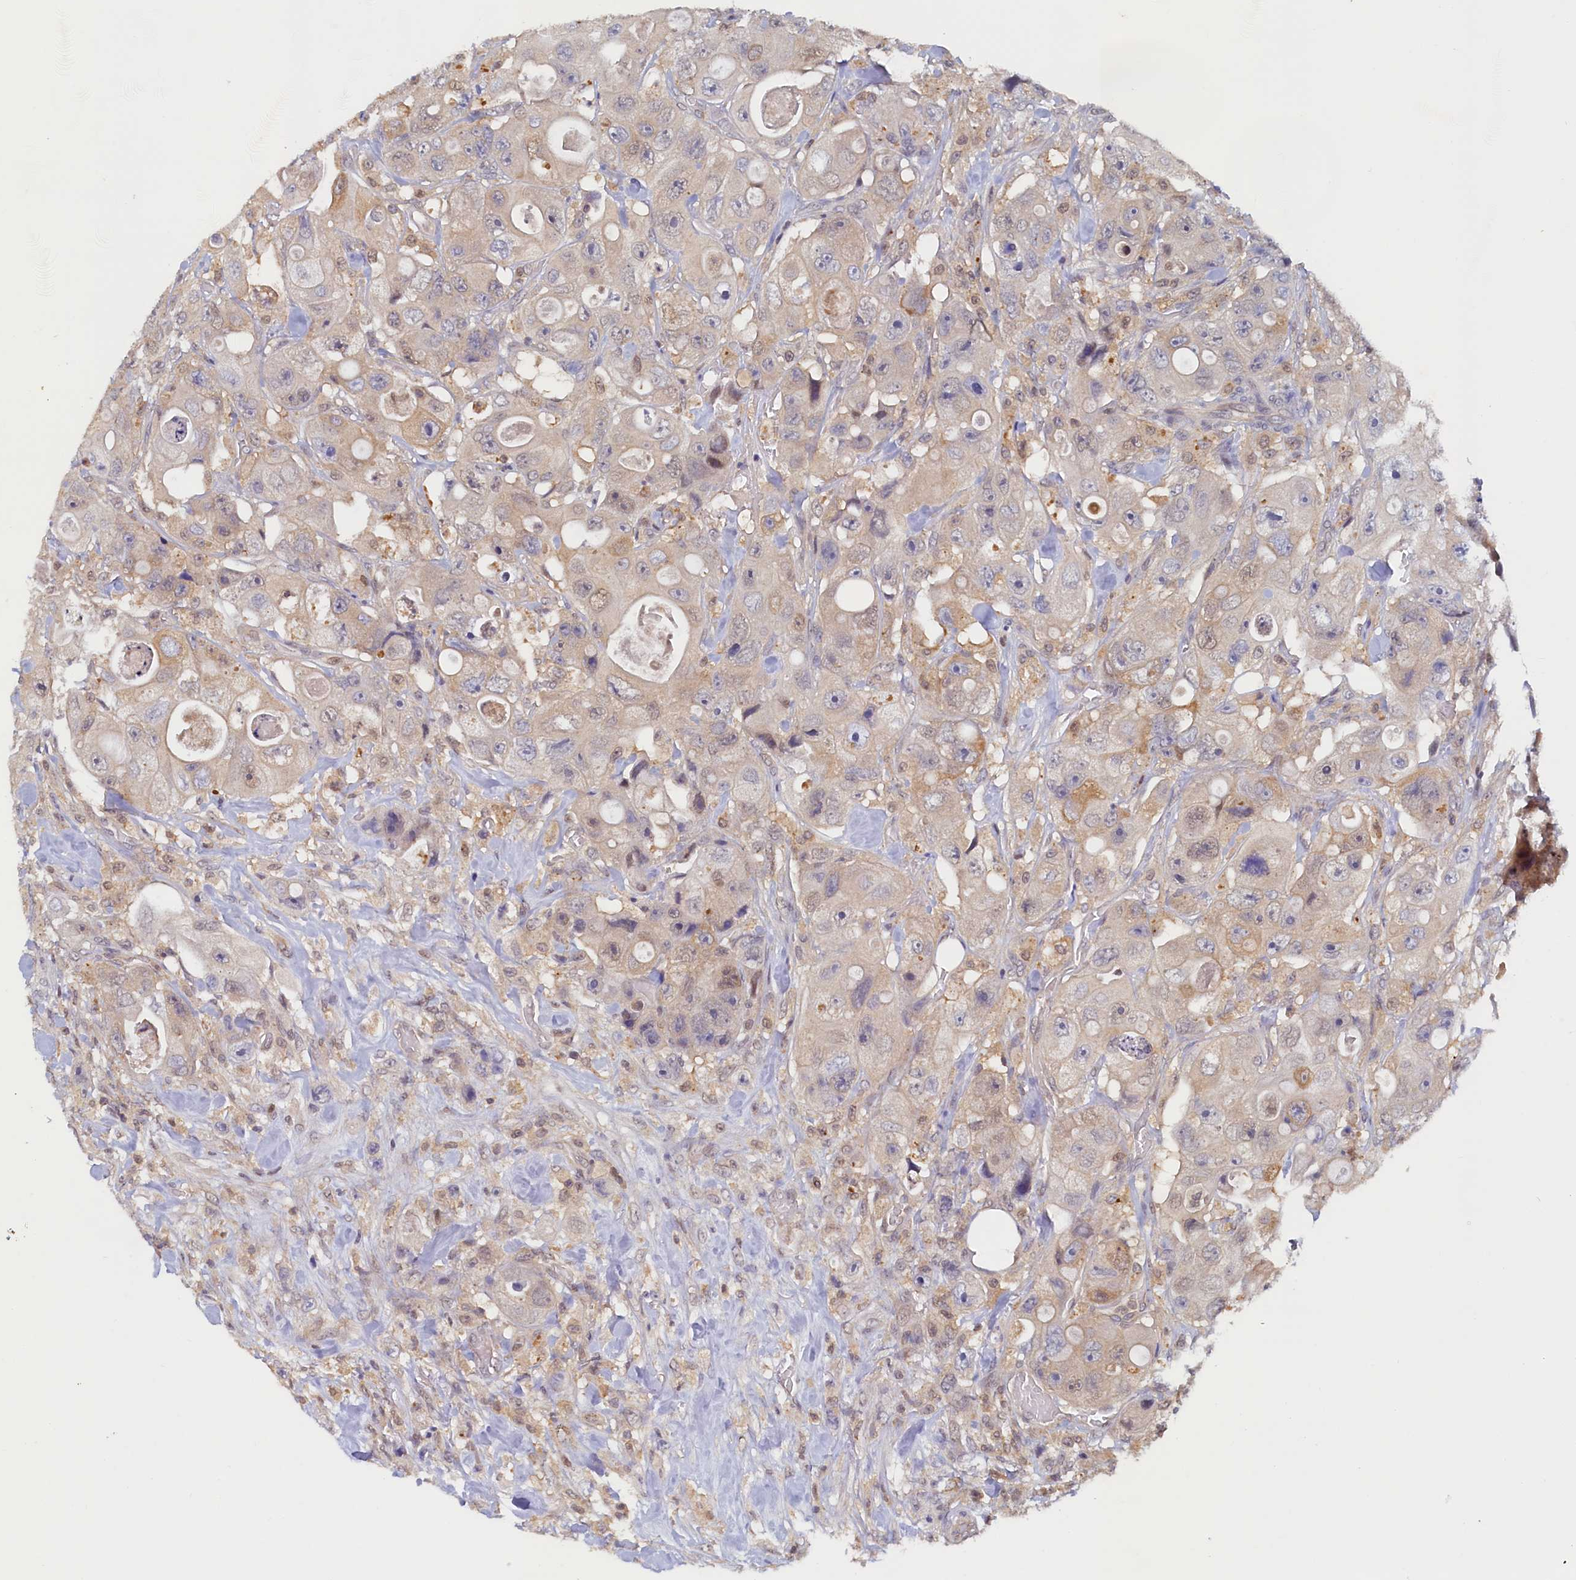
{"staining": {"intensity": "weak", "quantity": ">75%", "location": "cytoplasmic/membranous"}, "tissue": "colorectal cancer", "cell_type": "Tumor cells", "image_type": "cancer", "snomed": [{"axis": "morphology", "description": "Adenocarcinoma, NOS"}, {"axis": "topography", "description": "Colon"}], "caption": "Adenocarcinoma (colorectal) stained for a protein (brown) demonstrates weak cytoplasmic/membranous positive expression in approximately >75% of tumor cells.", "gene": "PAAF1", "patient": {"sex": "female", "age": 46}}